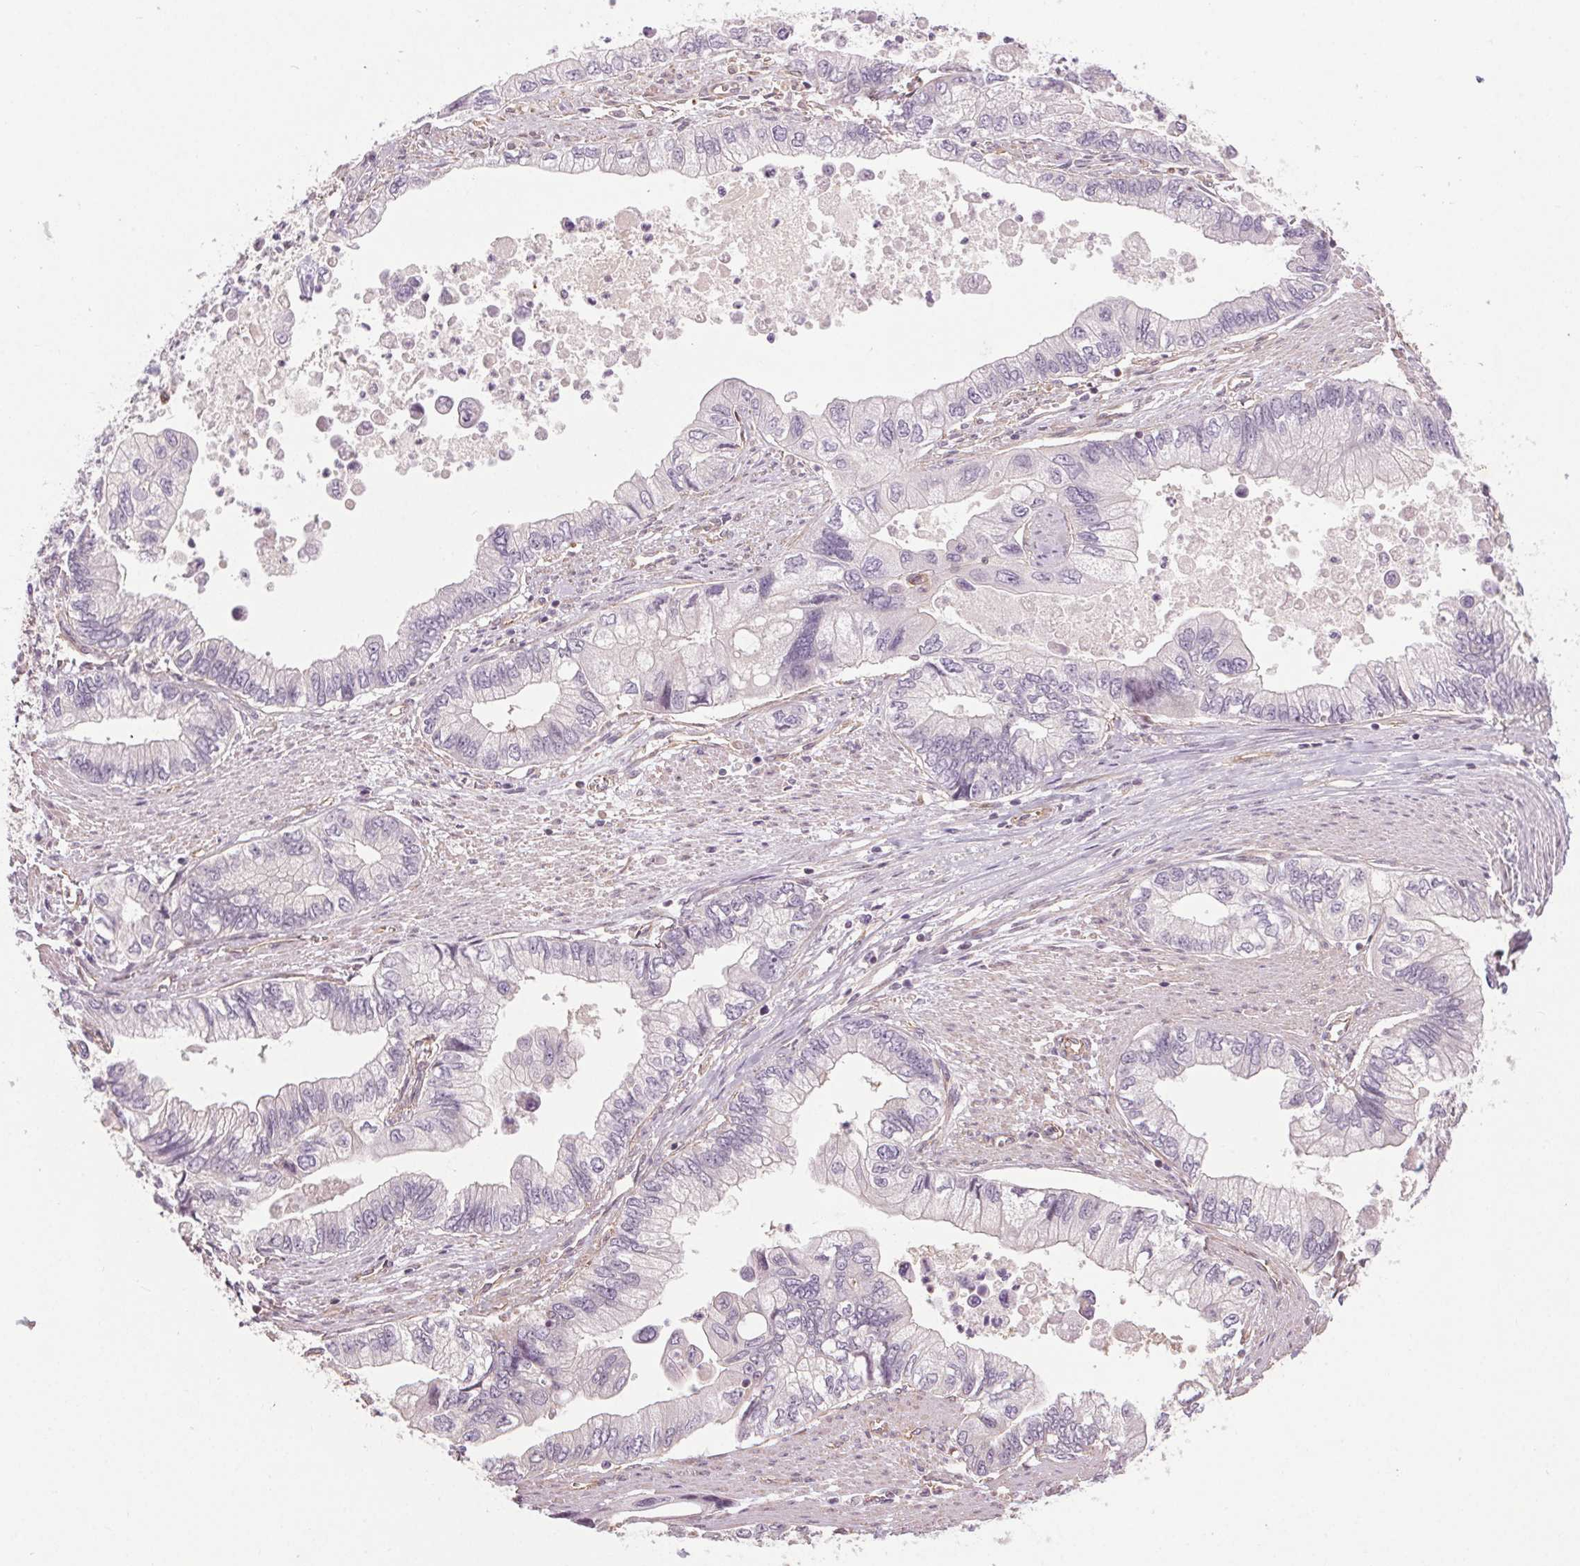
{"staining": {"intensity": "negative", "quantity": "none", "location": "none"}, "tissue": "stomach cancer", "cell_type": "Tumor cells", "image_type": "cancer", "snomed": [{"axis": "morphology", "description": "Adenocarcinoma, NOS"}, {"axis": "topography", "description": "Pancreas"}, {"axis": "topography", "description": "Stomach, upper"}], "caption": "A photomicrograph of human stomach cancer (adenocarcinoma) is negative for staining in tumor cells.", "gene": "CCSER1", "patient": {"sex": "male", "age": 77}}